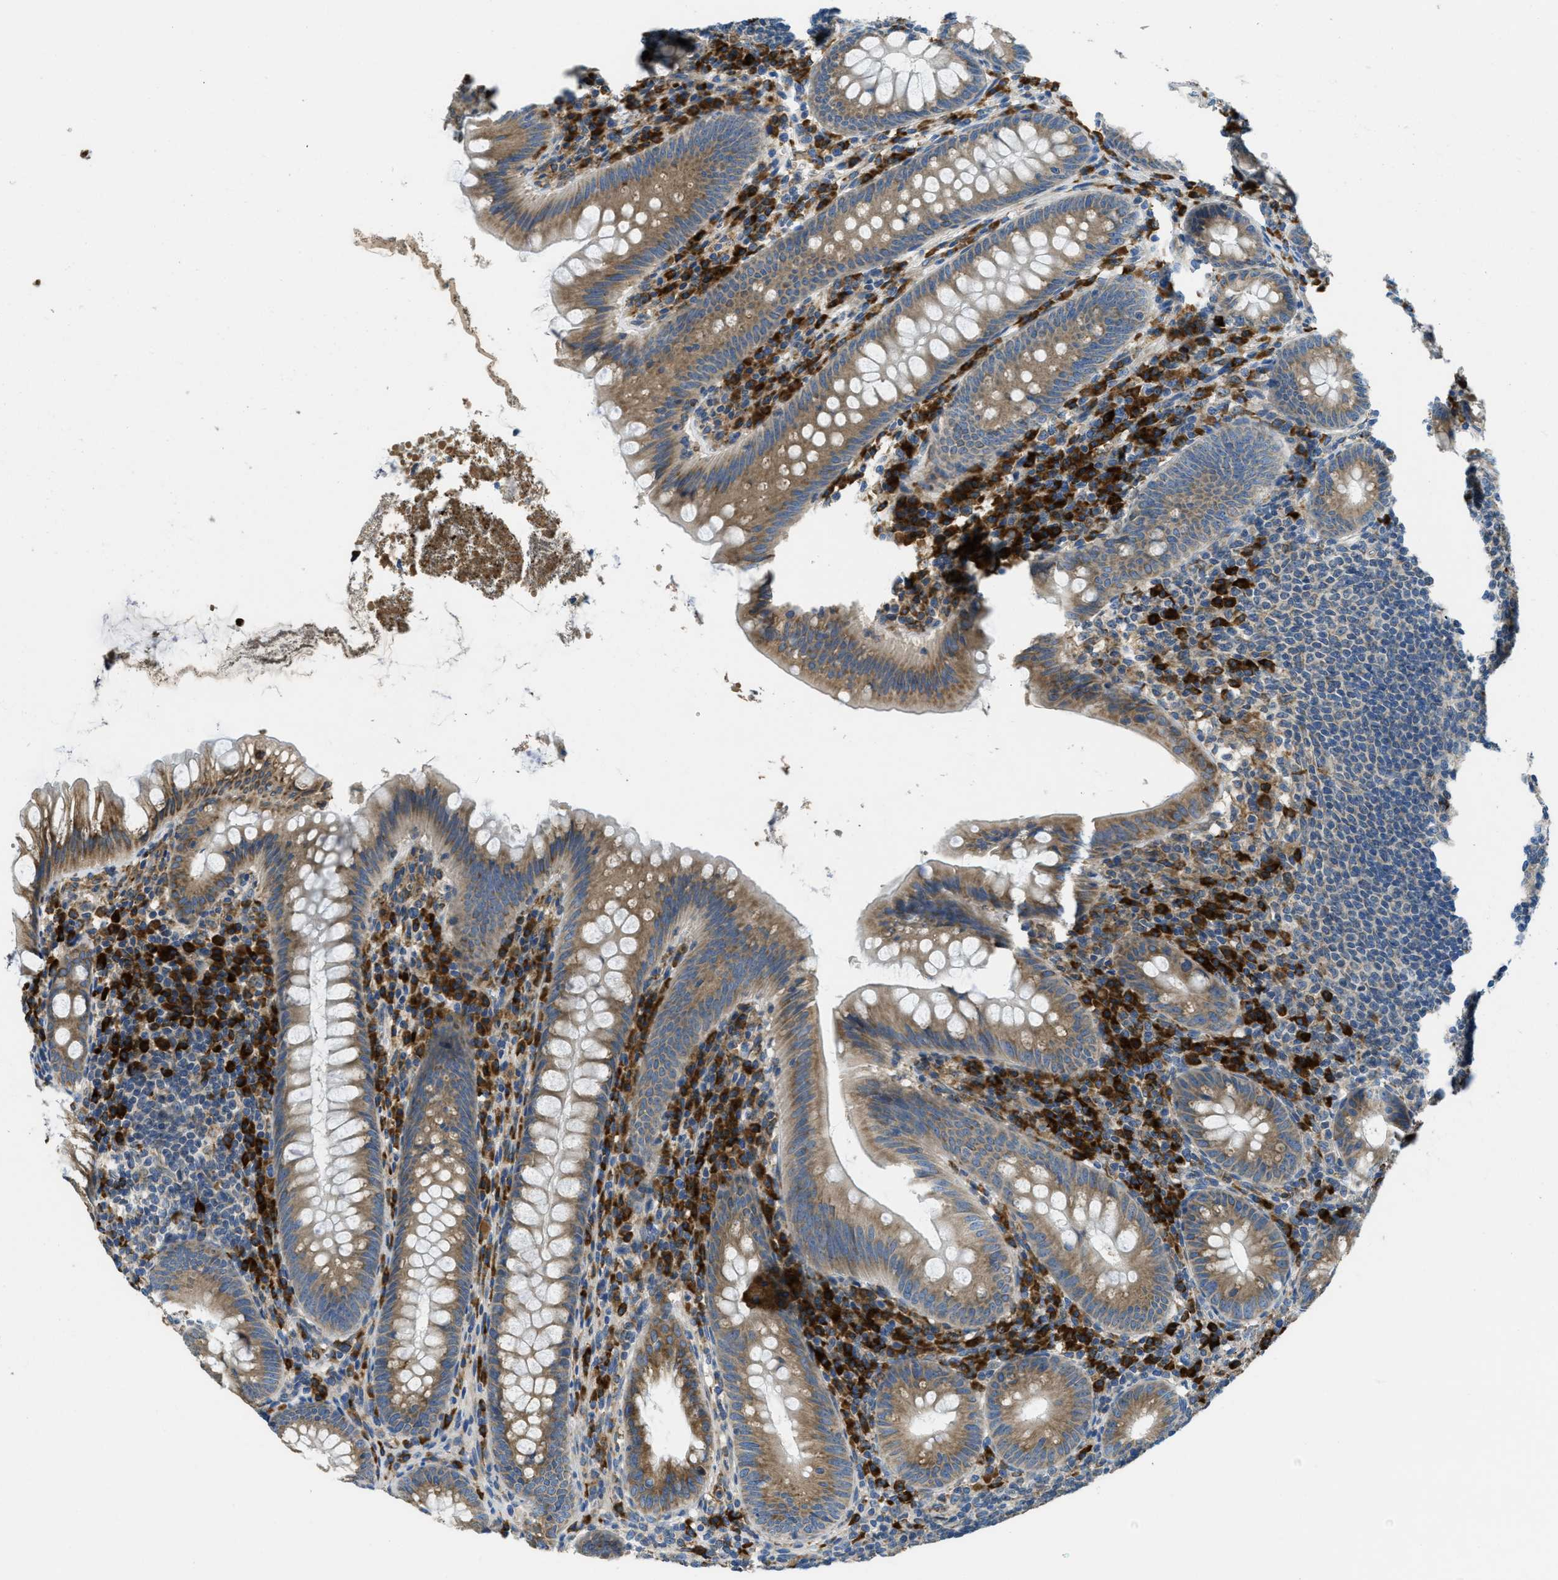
{"staining": {"intensity": "weak", "quantity": ">75%", "location": "cytoplasmic/membranous"}, "tissue": "appendix", "cell_type": "Glandular cells", "image_type": "normal", "snomed": [{"axis": "morphology", "description": "Normal tissue, NOS"}, {"axis": "topography", "description": "Appendix"}], "caption": "This is a photomicrograph of IHC staining of benign appendix, which shows weak staining in the cytoplasmic/membranous of glandular cells.", "gene": "SSR1", "patient": {"sex": "male", "age": 56}}